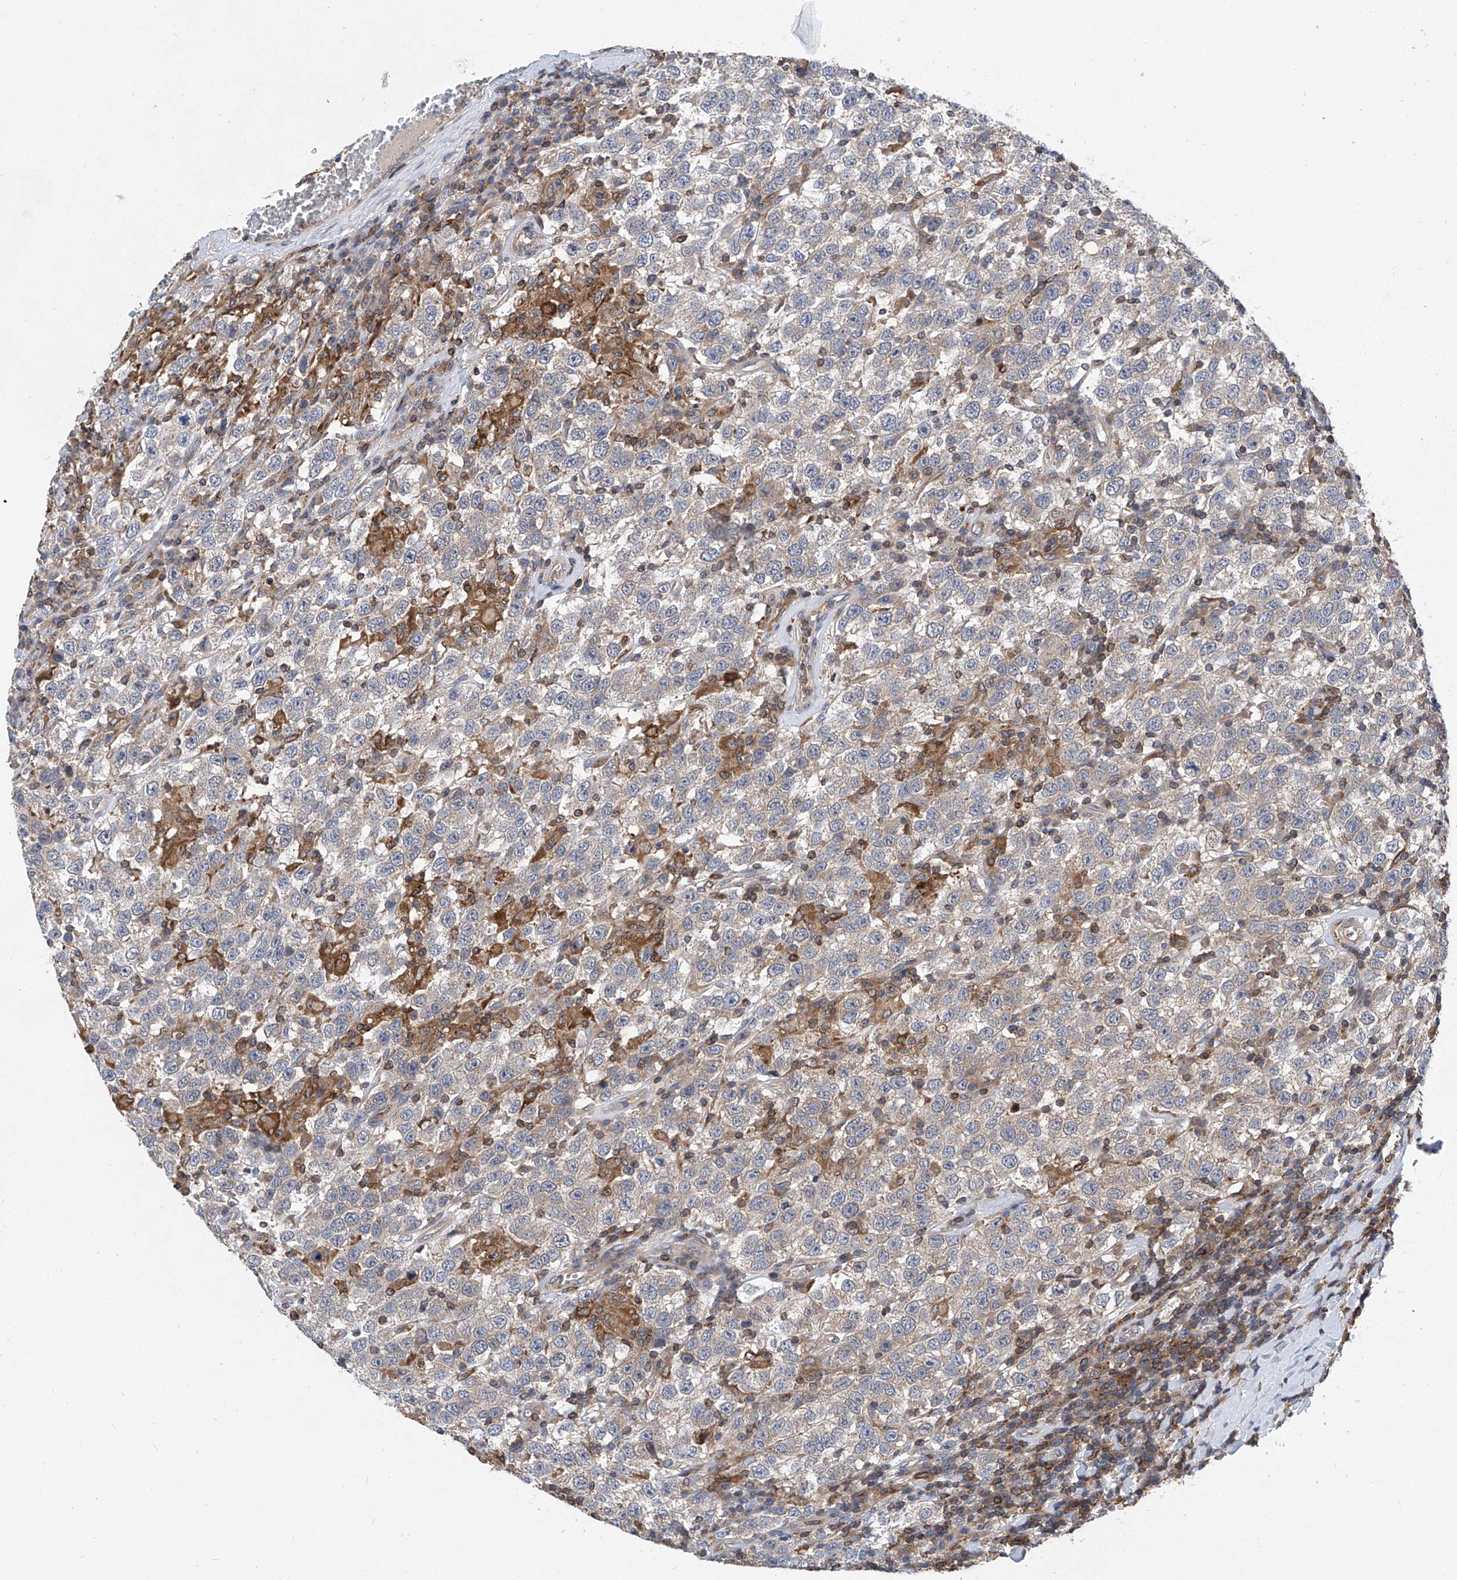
{"staining": {"intensity": "negative", "quantity": "none", "location": "none"}, "tissue": "testis cancer", "cell_type": "Tumor cells", "image_type": "cancer", "snomed": [{"axis": "morphology", "description": "Seminoma, NOS"}, {"axis": "topography", "description": "Testis"}], "caption": "Immunohistochemical staining of human testis seminoma exhibits no significant expression in tumor cells. The staining is performed using DAB (3,3'-diaminobenzidine) brown chromogen with nuclei counter-stained in using hematoxylin.", "gene": "TRIM38", "patient": {"sex": "male", "age": 41}}